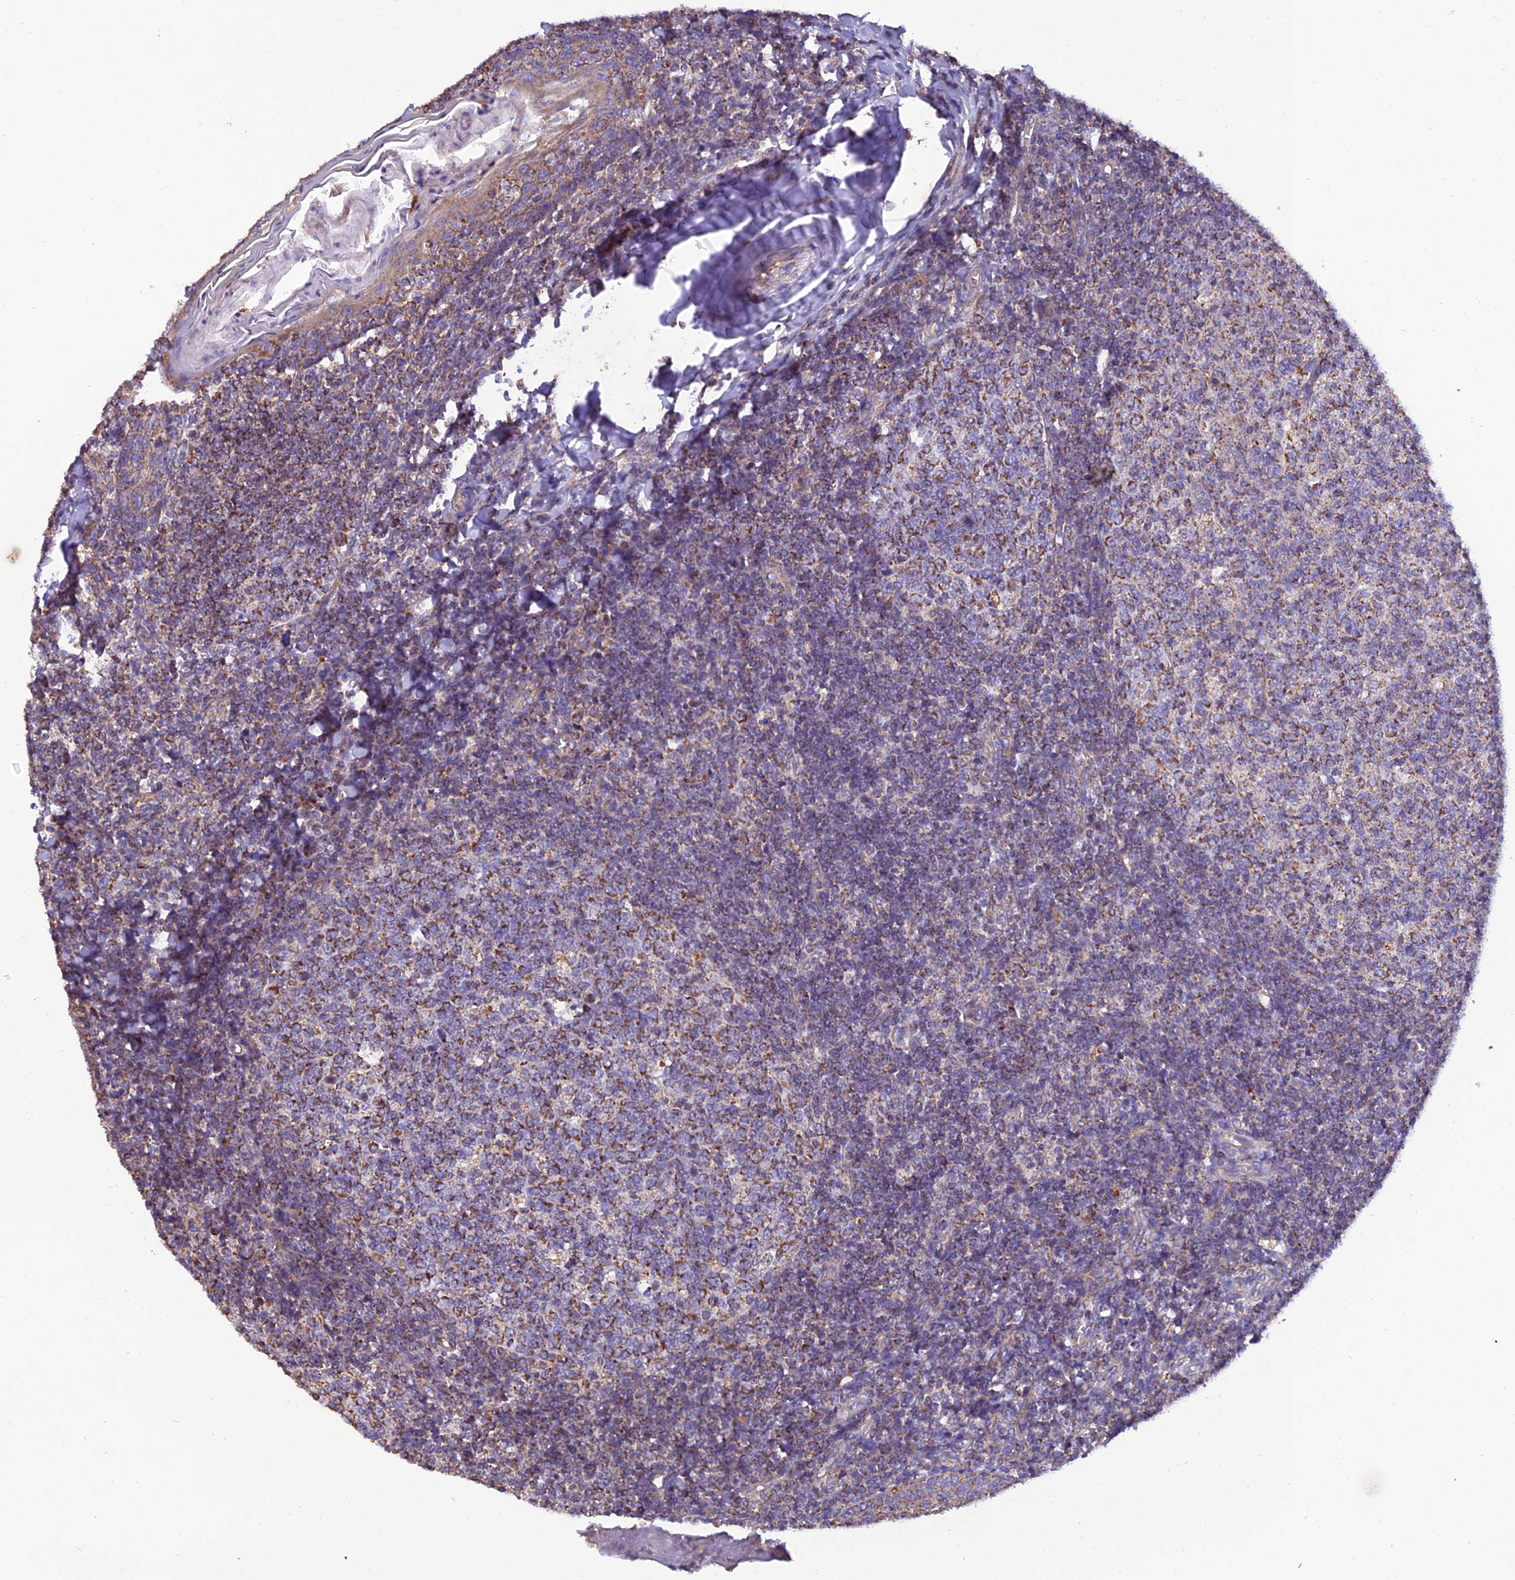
{"staining": {"intensity": "moderate", "quantity": "25%-75%", "location": "cytoplasmic/membranous"}, "tissue": "tonsil", "cell_type": "Germinal center cells", "image_type": "normal", "snomed": [{"axis": "morphology", "description": "Normal tissue, NOS"}, {"axis": "topography", "description": "Tonsil"}], "caption": "DAB immunohistochemical staining of unremarkable human tonsil shows moderate cytoplasmic/membranous protein positivity in about 25%-75% of germinal center cells. (Brightfield microscopy of DAB IHC at high magnification).", "gene": "GPD1", "patient": {"sex": "female", "age": 19}}